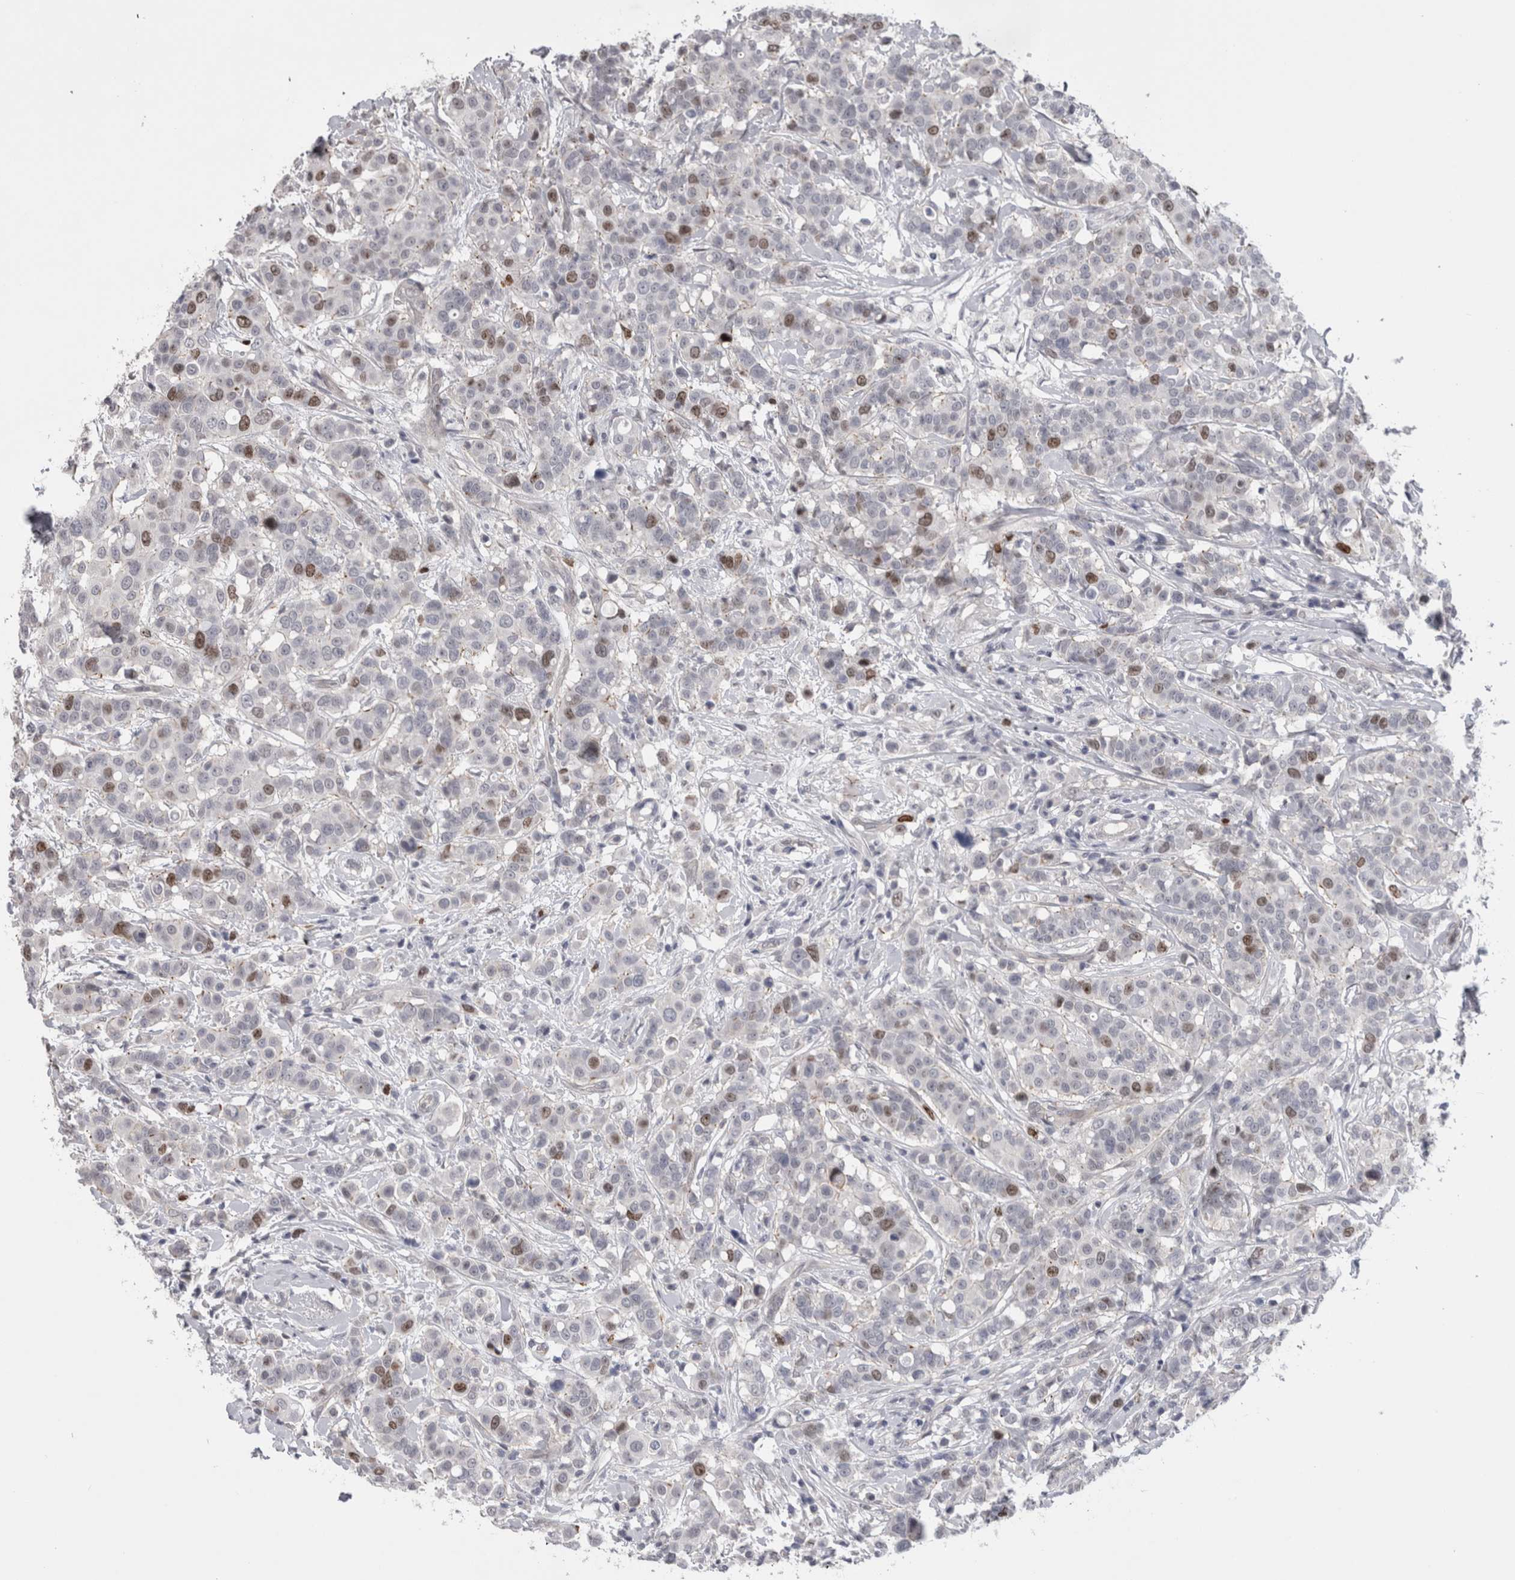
{"staining": {"intensity": "moderate", "quantity": "<25%", "location": "nuclear"}, "tissue": "breast cancer", "cell_type": "Tumor cells", "image_type": "cancer", "snomed": [{"axis": "morphology", "description": "Duct carcinoma"}, {"axis": "topography", "description": "Breast"}], "caption": "A brown stain highlights moderate nuclear staining of a protein in human breast cancer (invasive ductal carcinoma) tumor cells. The staining is performed using DAB (3,3'-diaminobenzidine) brown chromogen to label protein expression. The nuclei are counter-stained blue using hematoxylin.", "gene": "KIF18B", "patient": {"sex": "female", "age": 27}}